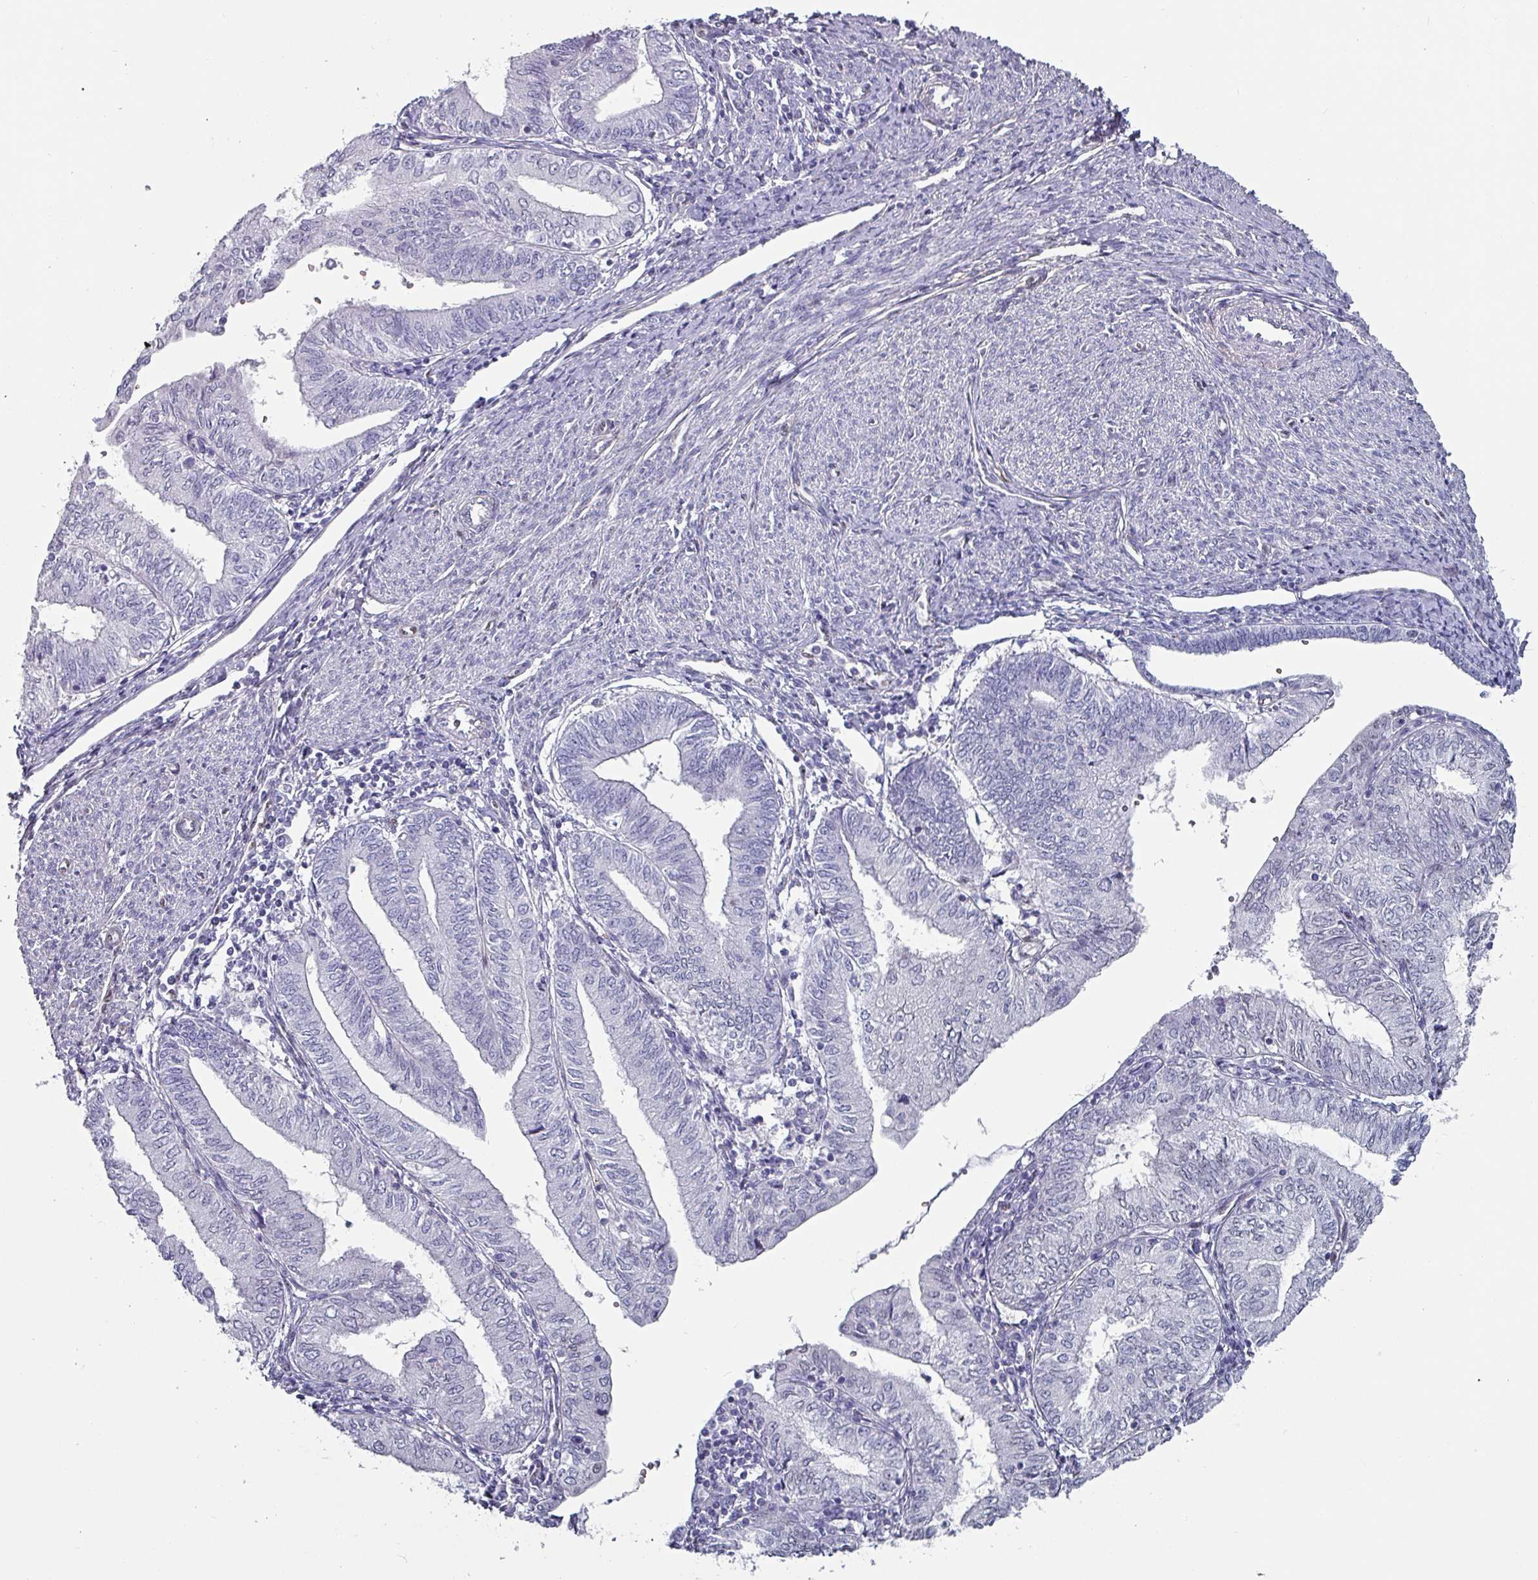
{"staining": {"intensity": "negative", "quantity": "none", "location": "none"}, "tissue": "endometrial cancer", "cell_type": "Tumor cells", "image_type": "cancer", "snomed": [{"axis": "morphology", "description": "Adenocarcinoma, NOS"}, {"axis": "topography", "description": "Endometrium"}], "caption": "Tumor cells are negative for brown protein staining in endometrial cancer.", "gene": "ZNF816-ZNF321P", "patient": {"sex": "female", "age": 66}}